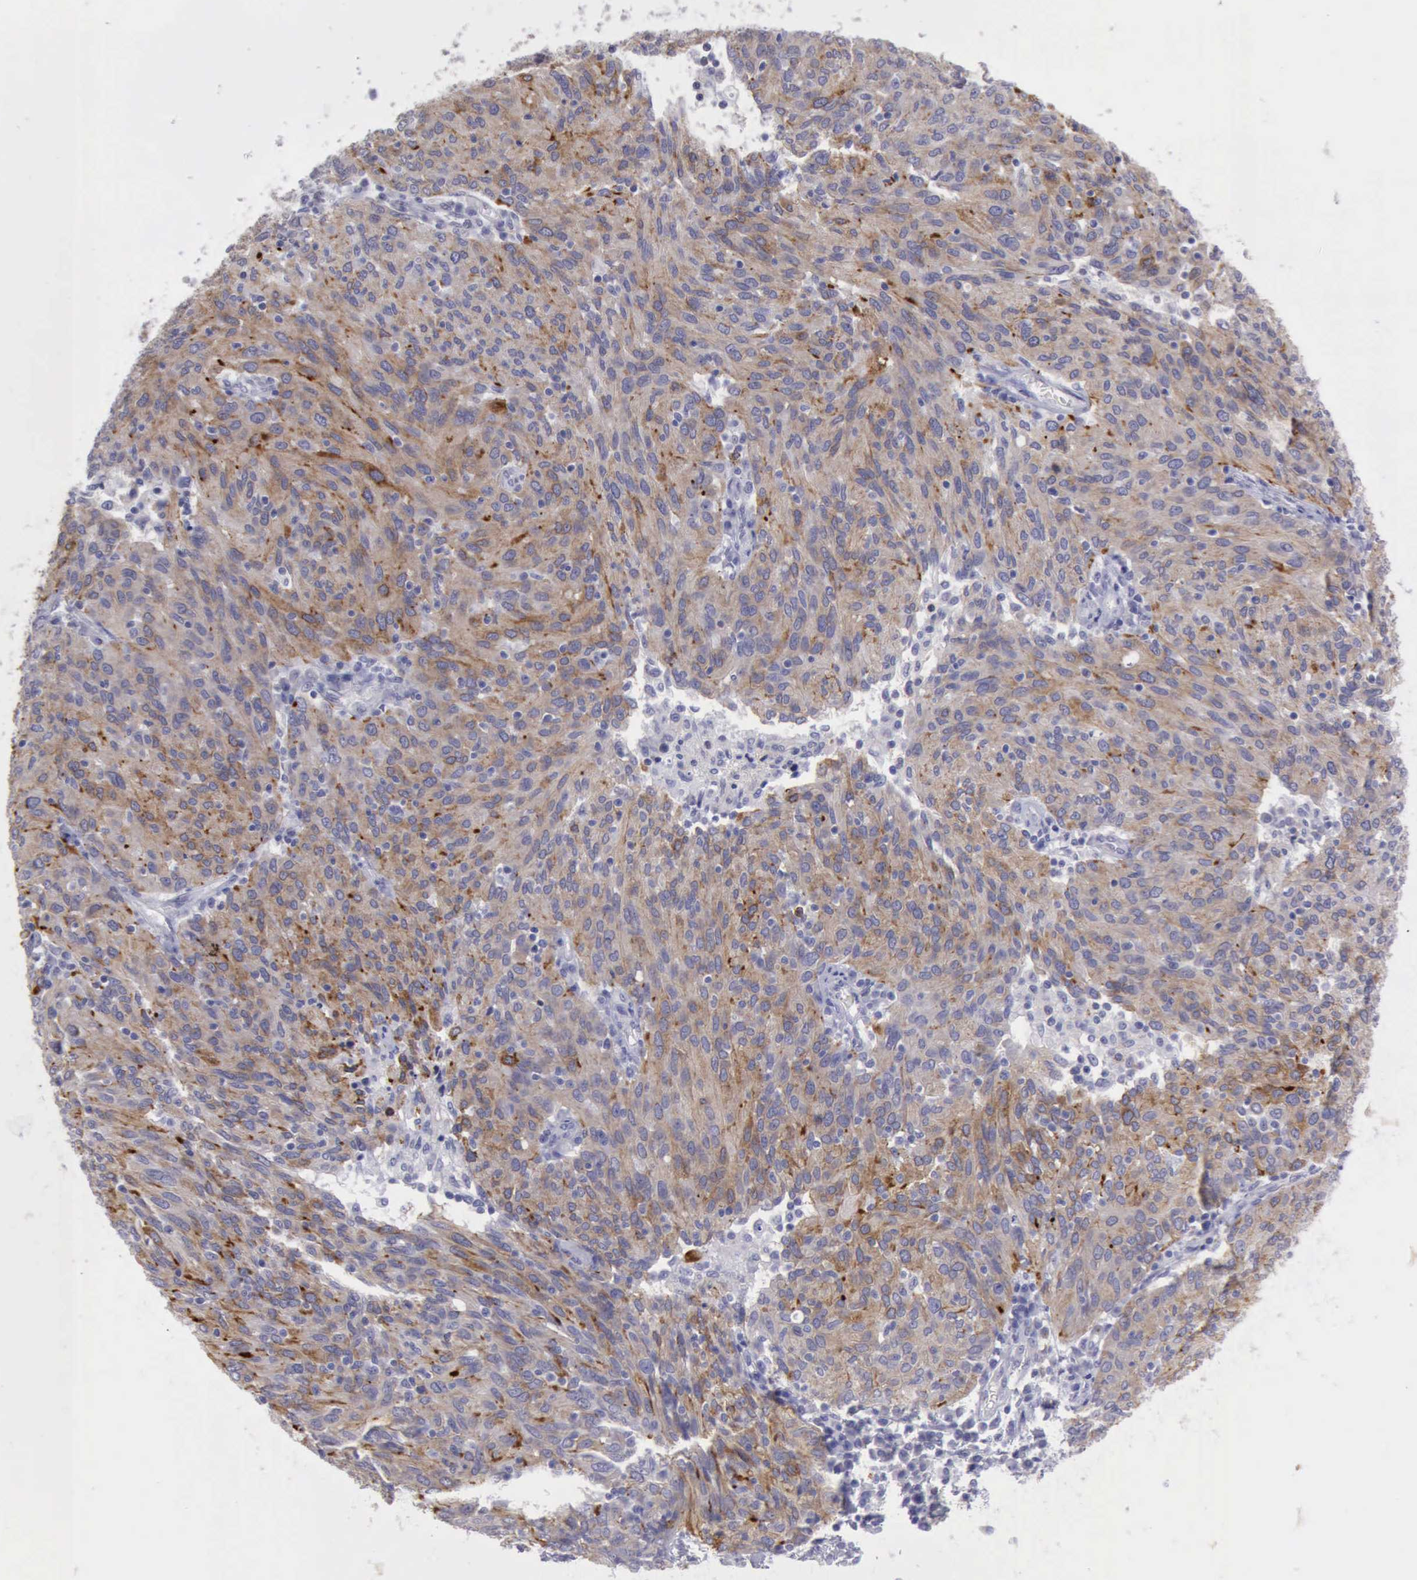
{"staining": {"intensity": "weak", "quantity": "25%-75%", "location": "cytoplasmic/membranous"}, "tissue": "ovarian cancer", "cell_type": "Tumor cells", "image_type": "cancer", "snomed": [{"axis": "morphology", "description": "Carcinoma, endometroid"}, {"axis": "topography", "description": "Ovary"}], "caption": "This image exhibits ovarian endometroid carcinoma stained with immunohistochemistry to label a protein in brown. The cytoplasmic/membranous of tumor cells show weak positivity for the protein. Nuclei are counter-stained blue.", "gene": "TFRC", "patient": {"sex": "female", "age": 50}}